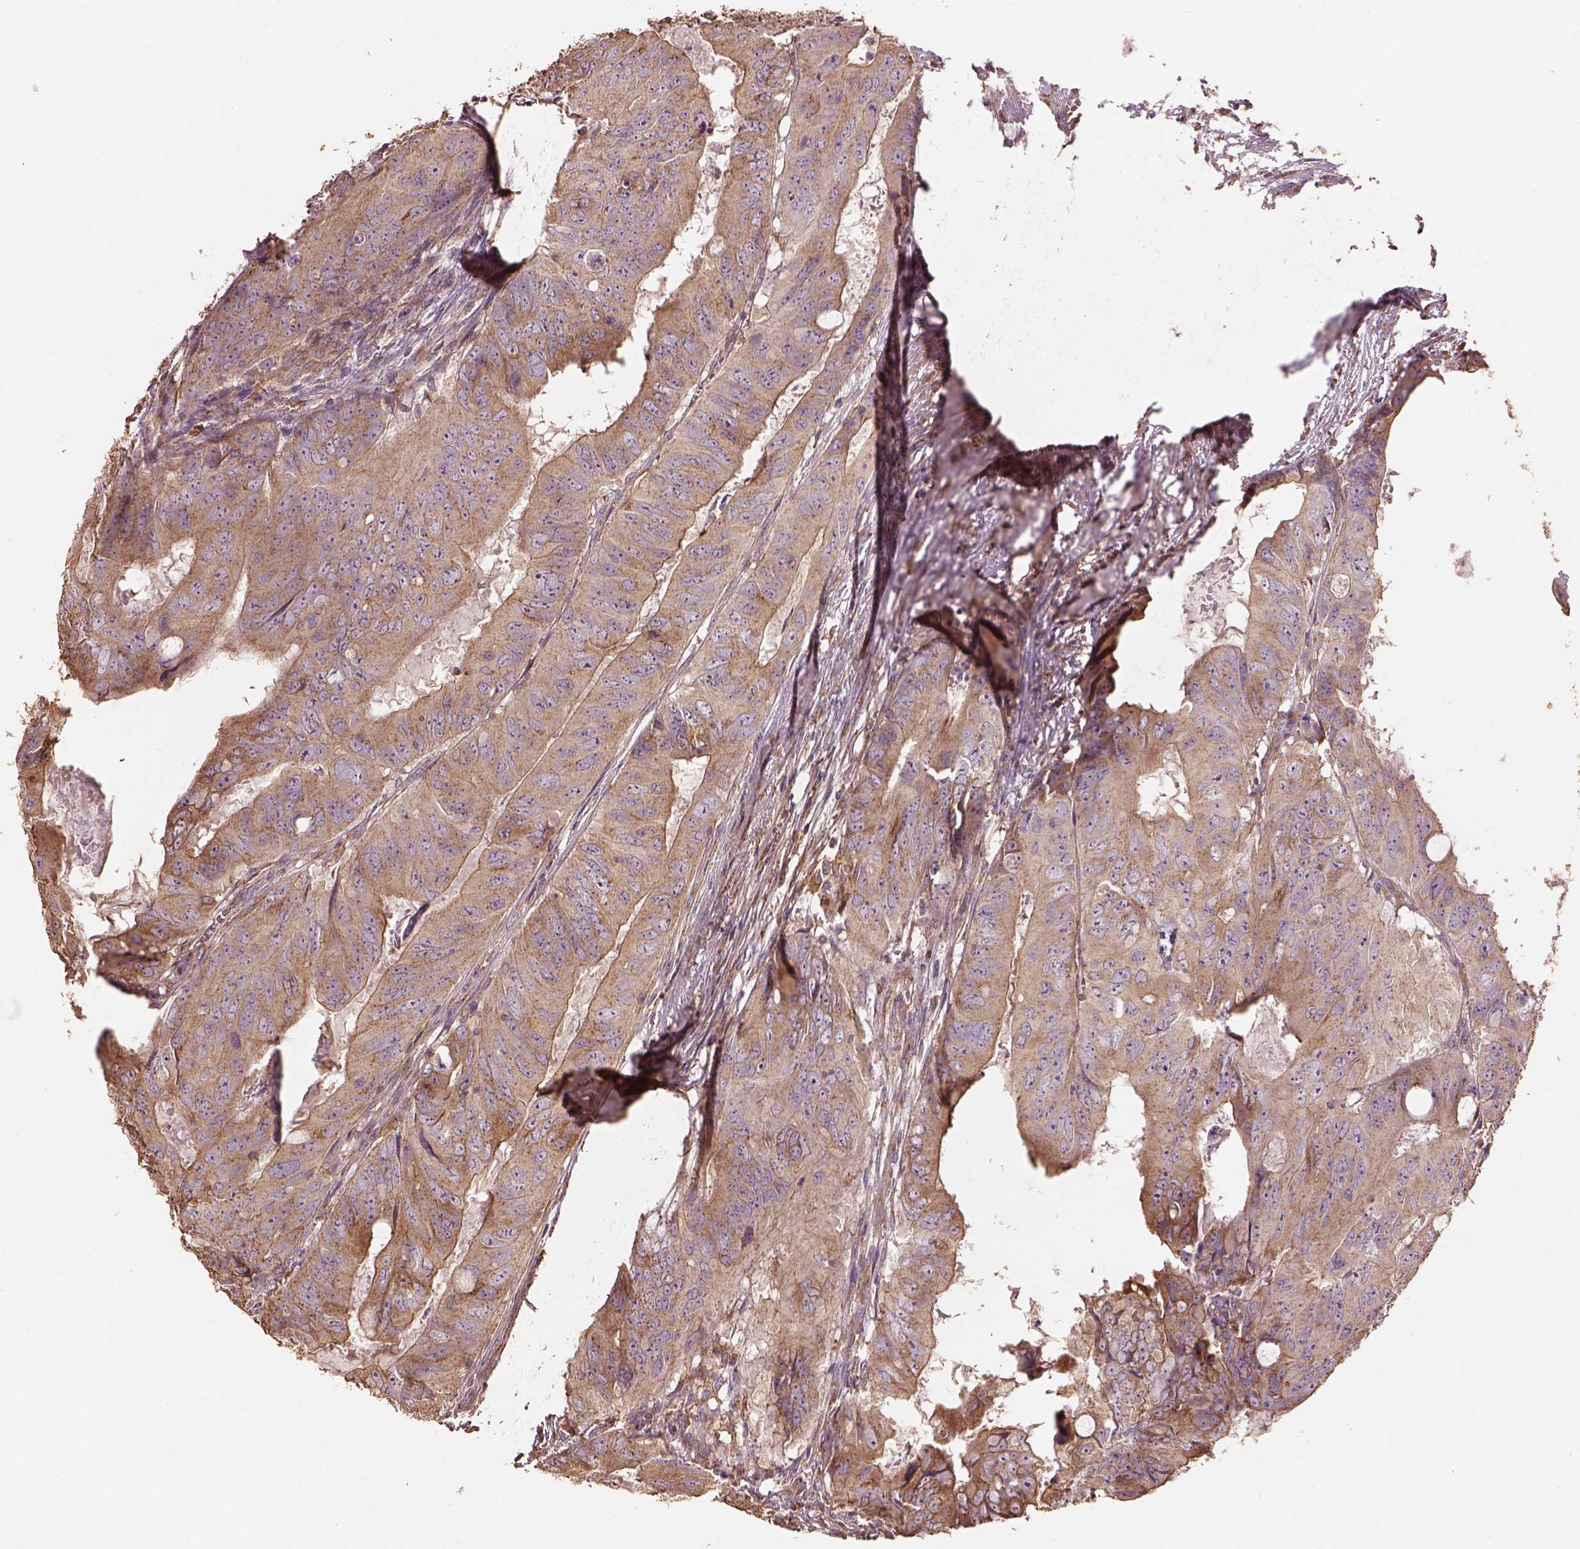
{"staining": {"intensity": "moderate", "quantity": ">75%", "location": "cytoplasmic/membranous"}, "tissue": "colorectal cancer", "cell_type": "Tumor cells", "image_type": "cancer", "snomed": [{"axis": "morphology", "description": "Adenocarcinoma, NOS"}, {"axis": "topography", "description": "Colon"}], "caption": "Protein expression analysis of adenocarcinoma (colorectal) reveals moderate cytoplasmic/membranous positivity in about >75% of tumor cells.", "gene": "AP1B1", "patient": {"sex": "male", "age": 79}}